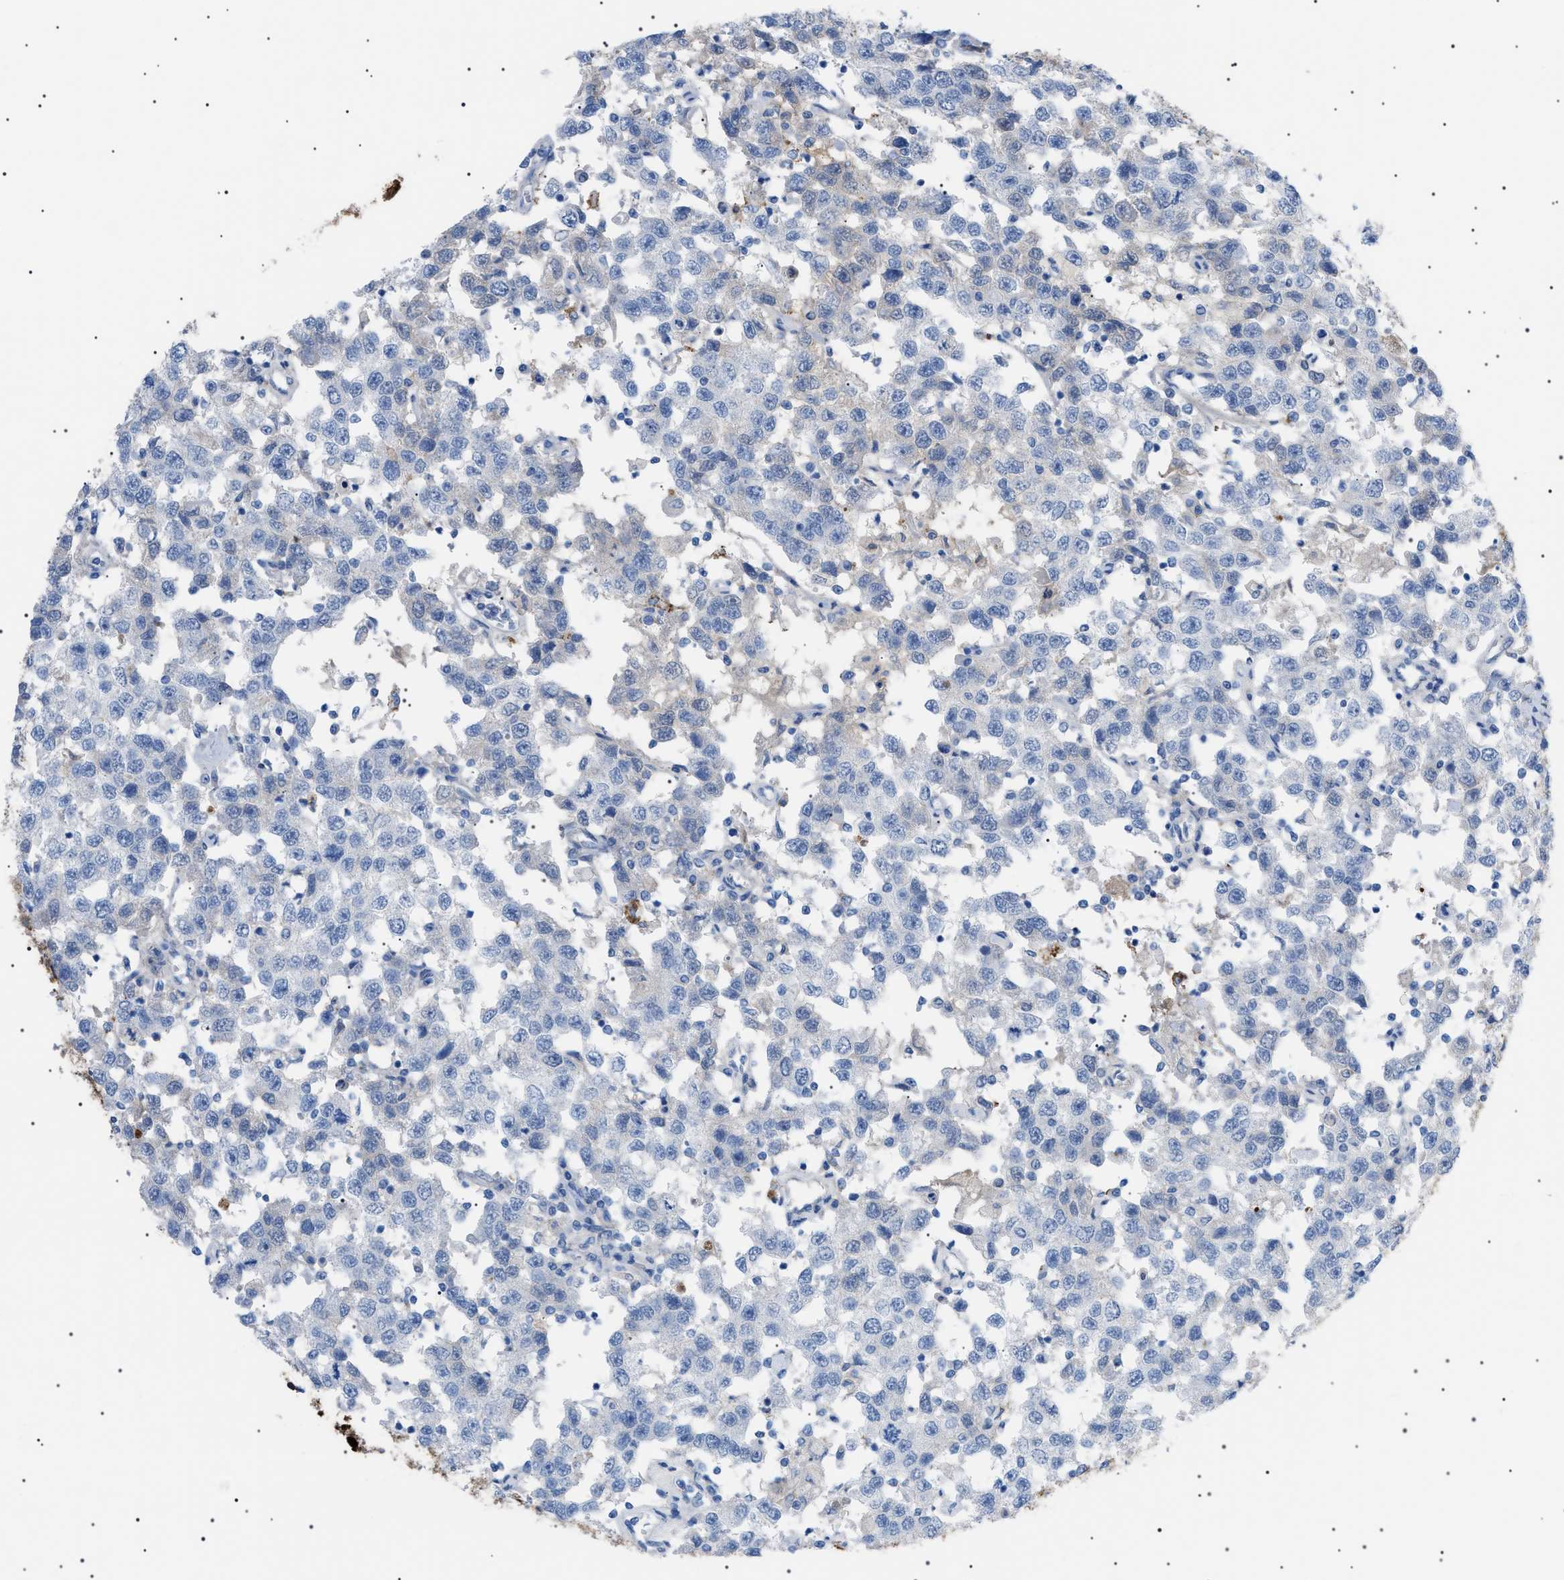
{"staining": {"intensity": "negative", "quantity": "none", "location": "none"}, "tissue": "testis cancer", "cell_type": "Tumor cells", "image_type": "cancer", "snomed": [{"axis": "morphology", "description": "Seminoma, NOS"}, {"axis": "topography", "description": "Testis"}], "caption": "Immunohistochemistry photomicrograph of neoplastic tissue: testis cancer (seminoma) stained with DAB (3,3'-diaminobenzidine) reveals no significant protein staining in tumor cells. Nuclei are stained in blue.", "gene": "LPA", "patient": {"sex": "male", "age": 41}}